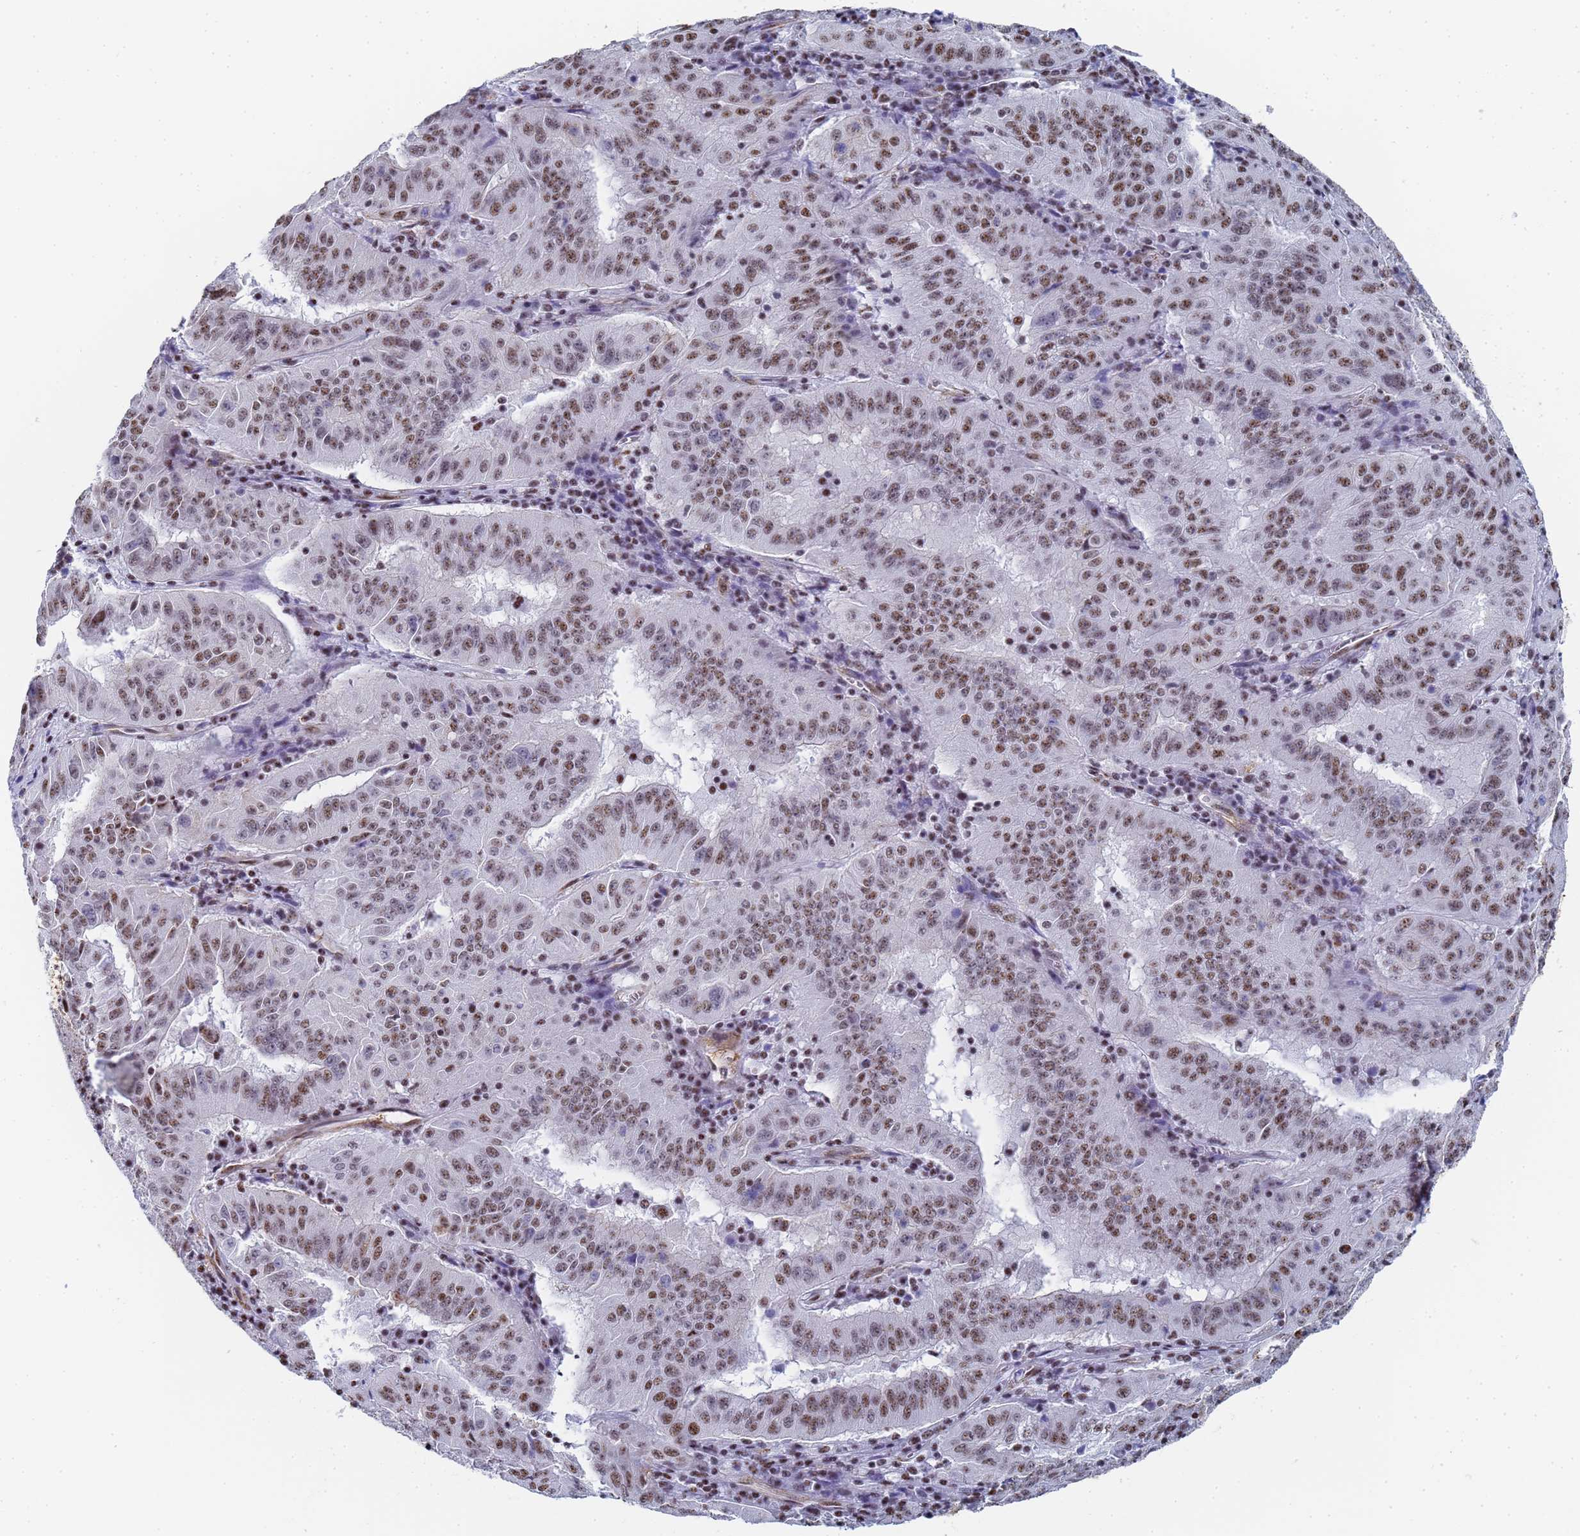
{"staining": {"intensity": "moderate", "quantity": ">75%", "location": "nuclear"}, "tissue": "pancreatic cancer", "cell_type": "Tumor cells", "image_type": "cancer", "snomed": [{"axis": "morphology", "description": "Adenocarcinoma, NOS"}, {"axis": "topography", "description": "Pancreas"}], "caption": "Tumor cells show medium levels of moderate nuclear staining in approximately >75% of cells in pancreatic adenocarcinoma.", "gene": "PRRT4", "patient": {"sex": "male", "age": 63}}